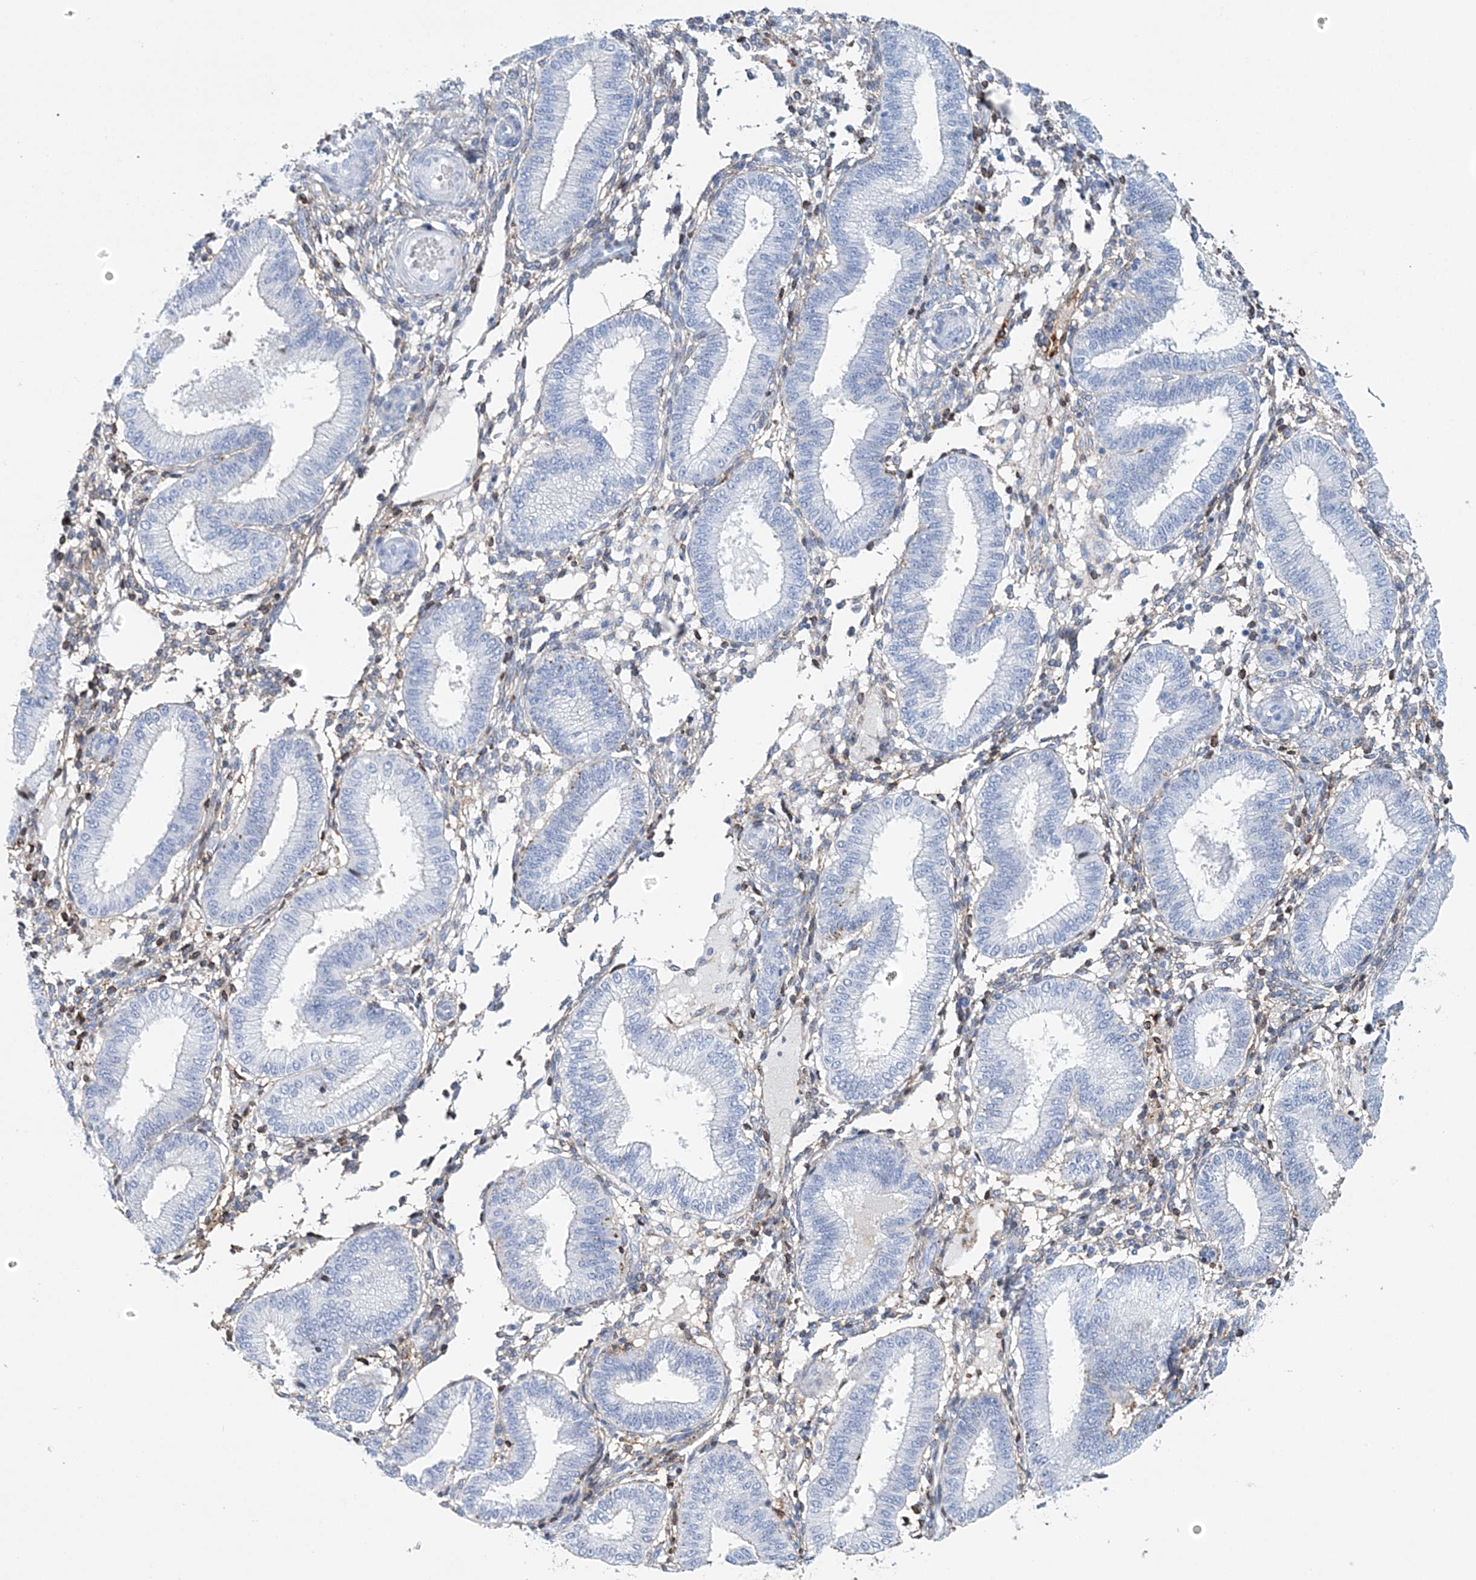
{"staining": {"intensity": "moderate", "quantity": "<25%", "location": "cytoplasmic/membranous"}, "tissue": "endometrium", "cell_type": "Cells in endometrial stroma", "image_type": "normal", "snomed": [{"axis": "morphology", "description": "Normal tissue, NOS"}, {"axis": "topography", "description": "Endometrium"}], "caption": "Approximately <25% of cells in endometrial stroma in normal human endometrium reveal moderate cytoplasmic/membranous protein expression as visualized by brown immunohistochemical staining.", "gene": "NKX6", "patient": {"sex": "female", "age": 39}}